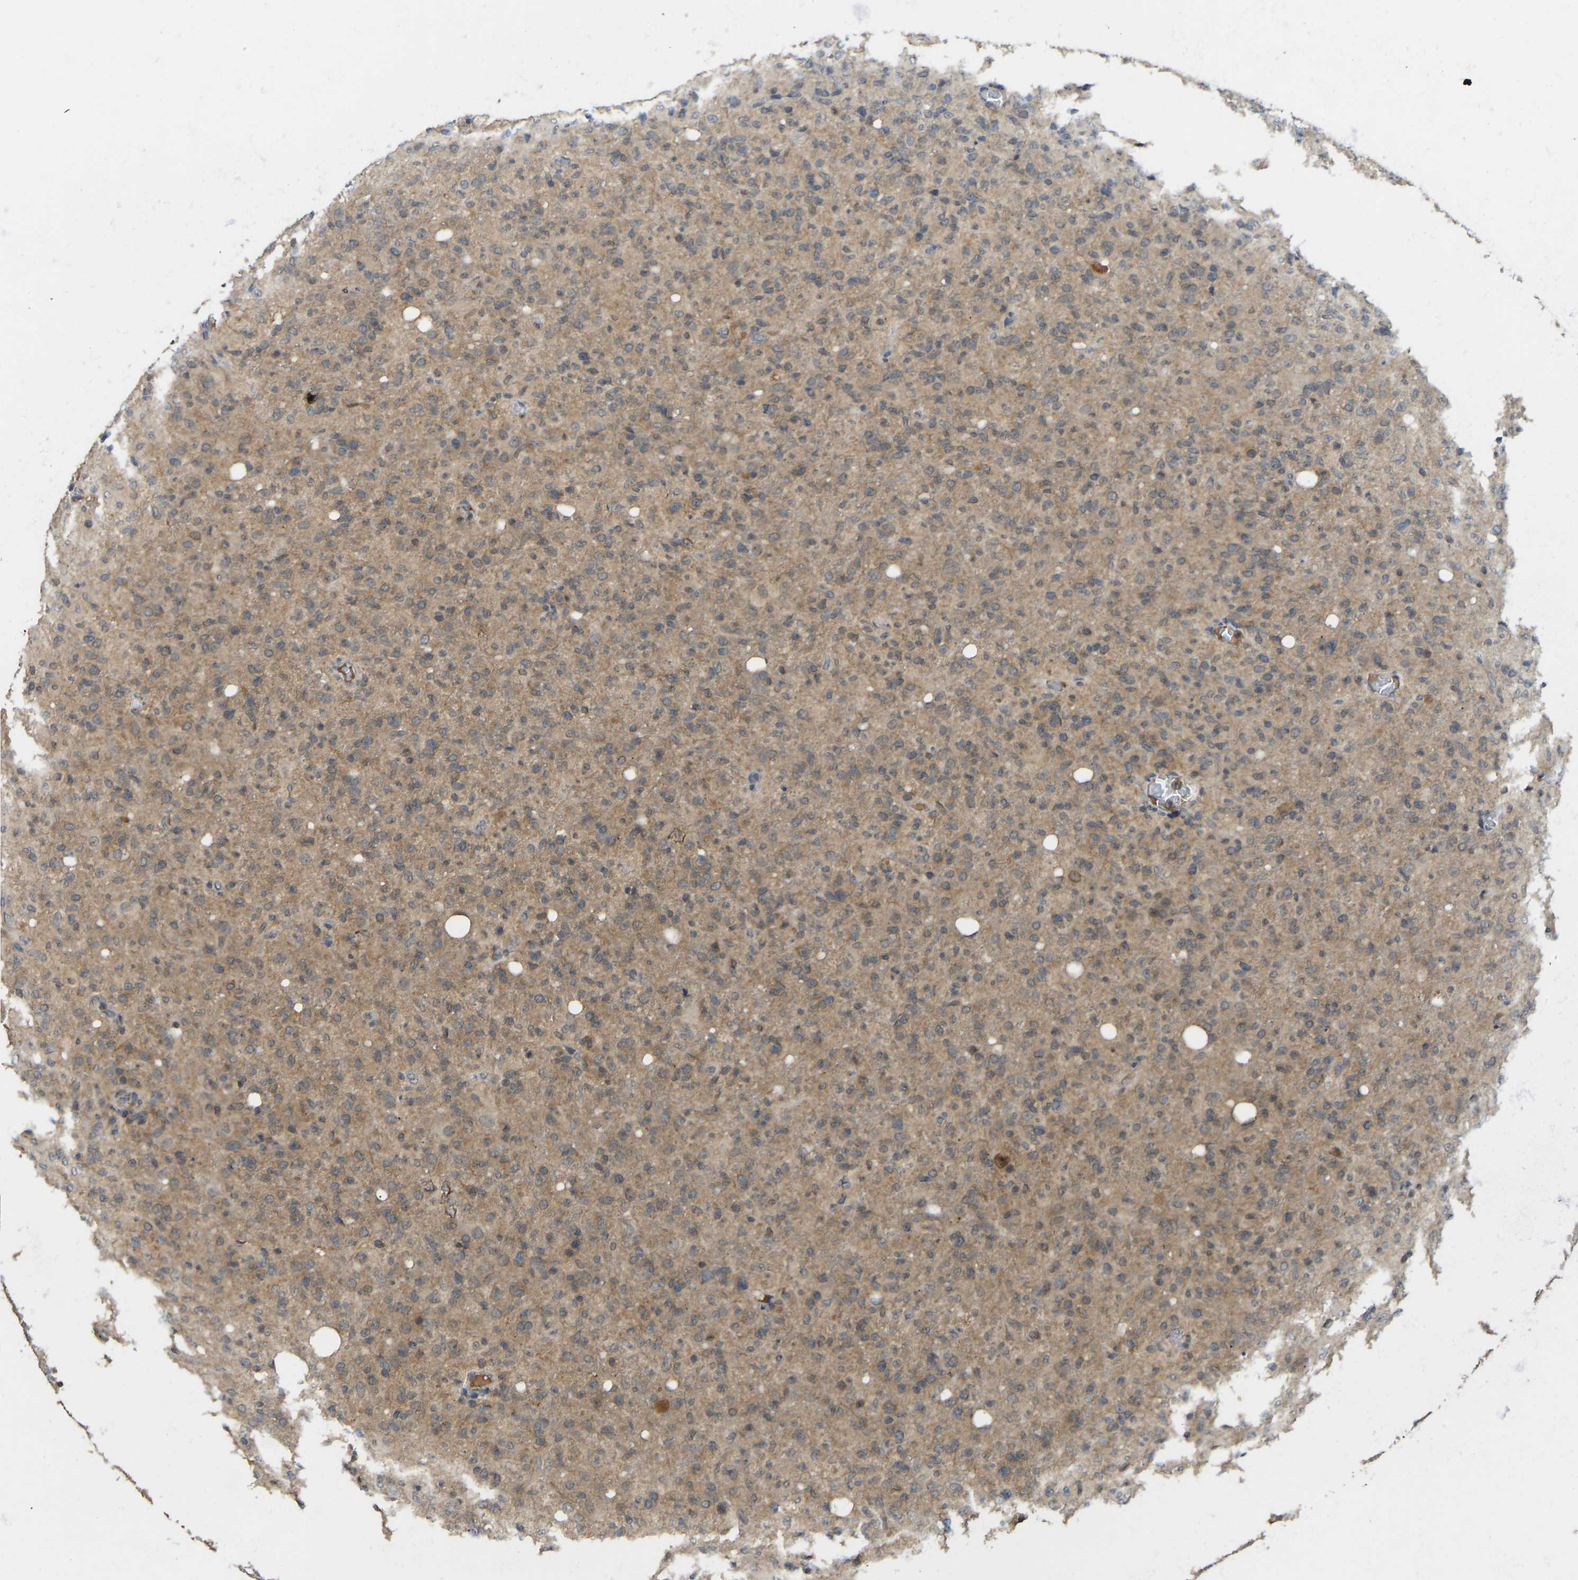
{"staining": {"intensity": "moderate", "quantity": ">75%", "location": "cytoplasmic/membranous"}, "tissue": "glioma", "cell_type": "Tumor cells", "image_type": "cancer", "snomed": [{"axis": "morphology", "description": "Glioma, malignant, High grade"}, {"axis": "topography", "description": "Brain"}], "caption": "The micrograph displays immunohistochemical staining of malignant high-grade glioma. There is moderate cytoplasmic/membranous staining is identified in about >75% of tumor cells.", "gene": "NDRG3", "patient": {"sex": "female", "age": 57}}